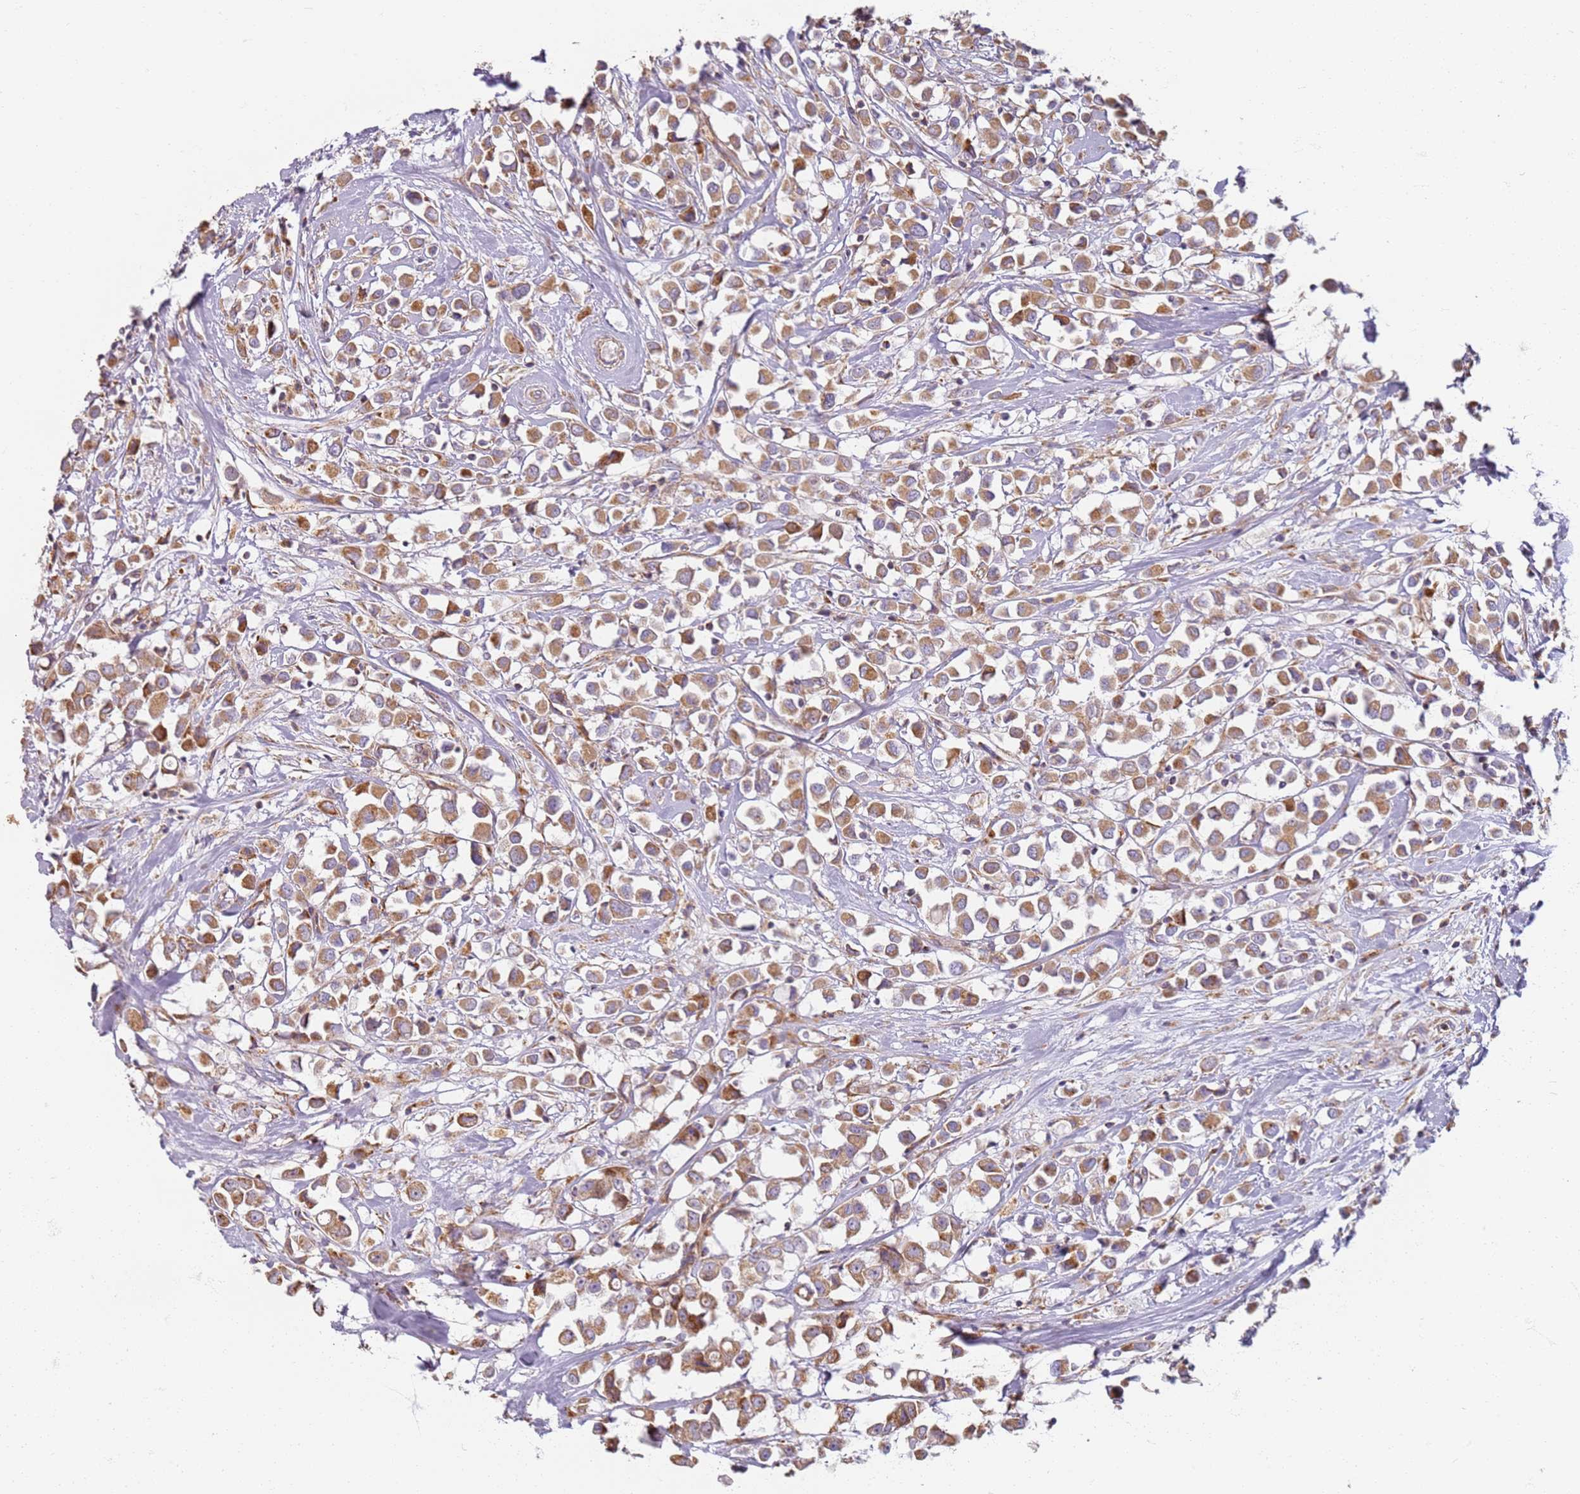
{"staining": {"intensity": "moderate", "quantity": ">75%", "location": "cytoplasmic/membranous"}, "tissue": "breast cancer", "cell_type": "Tumor cells", "image_type": "cancer", "snomed": [{"axis": "morphology", "description": "Duct carcinoma"}, {"axis": "topography", "description": "Breast"}], "caption": "There is medium levels of moderate cytoplasmic/membranous staining in tumor cells of breast intraductal carcinoma, as demonstrated by immunohistochemical staining (brown color).", "gene": "PROKR2", "patient": {"sex": "female", "age": 61}}